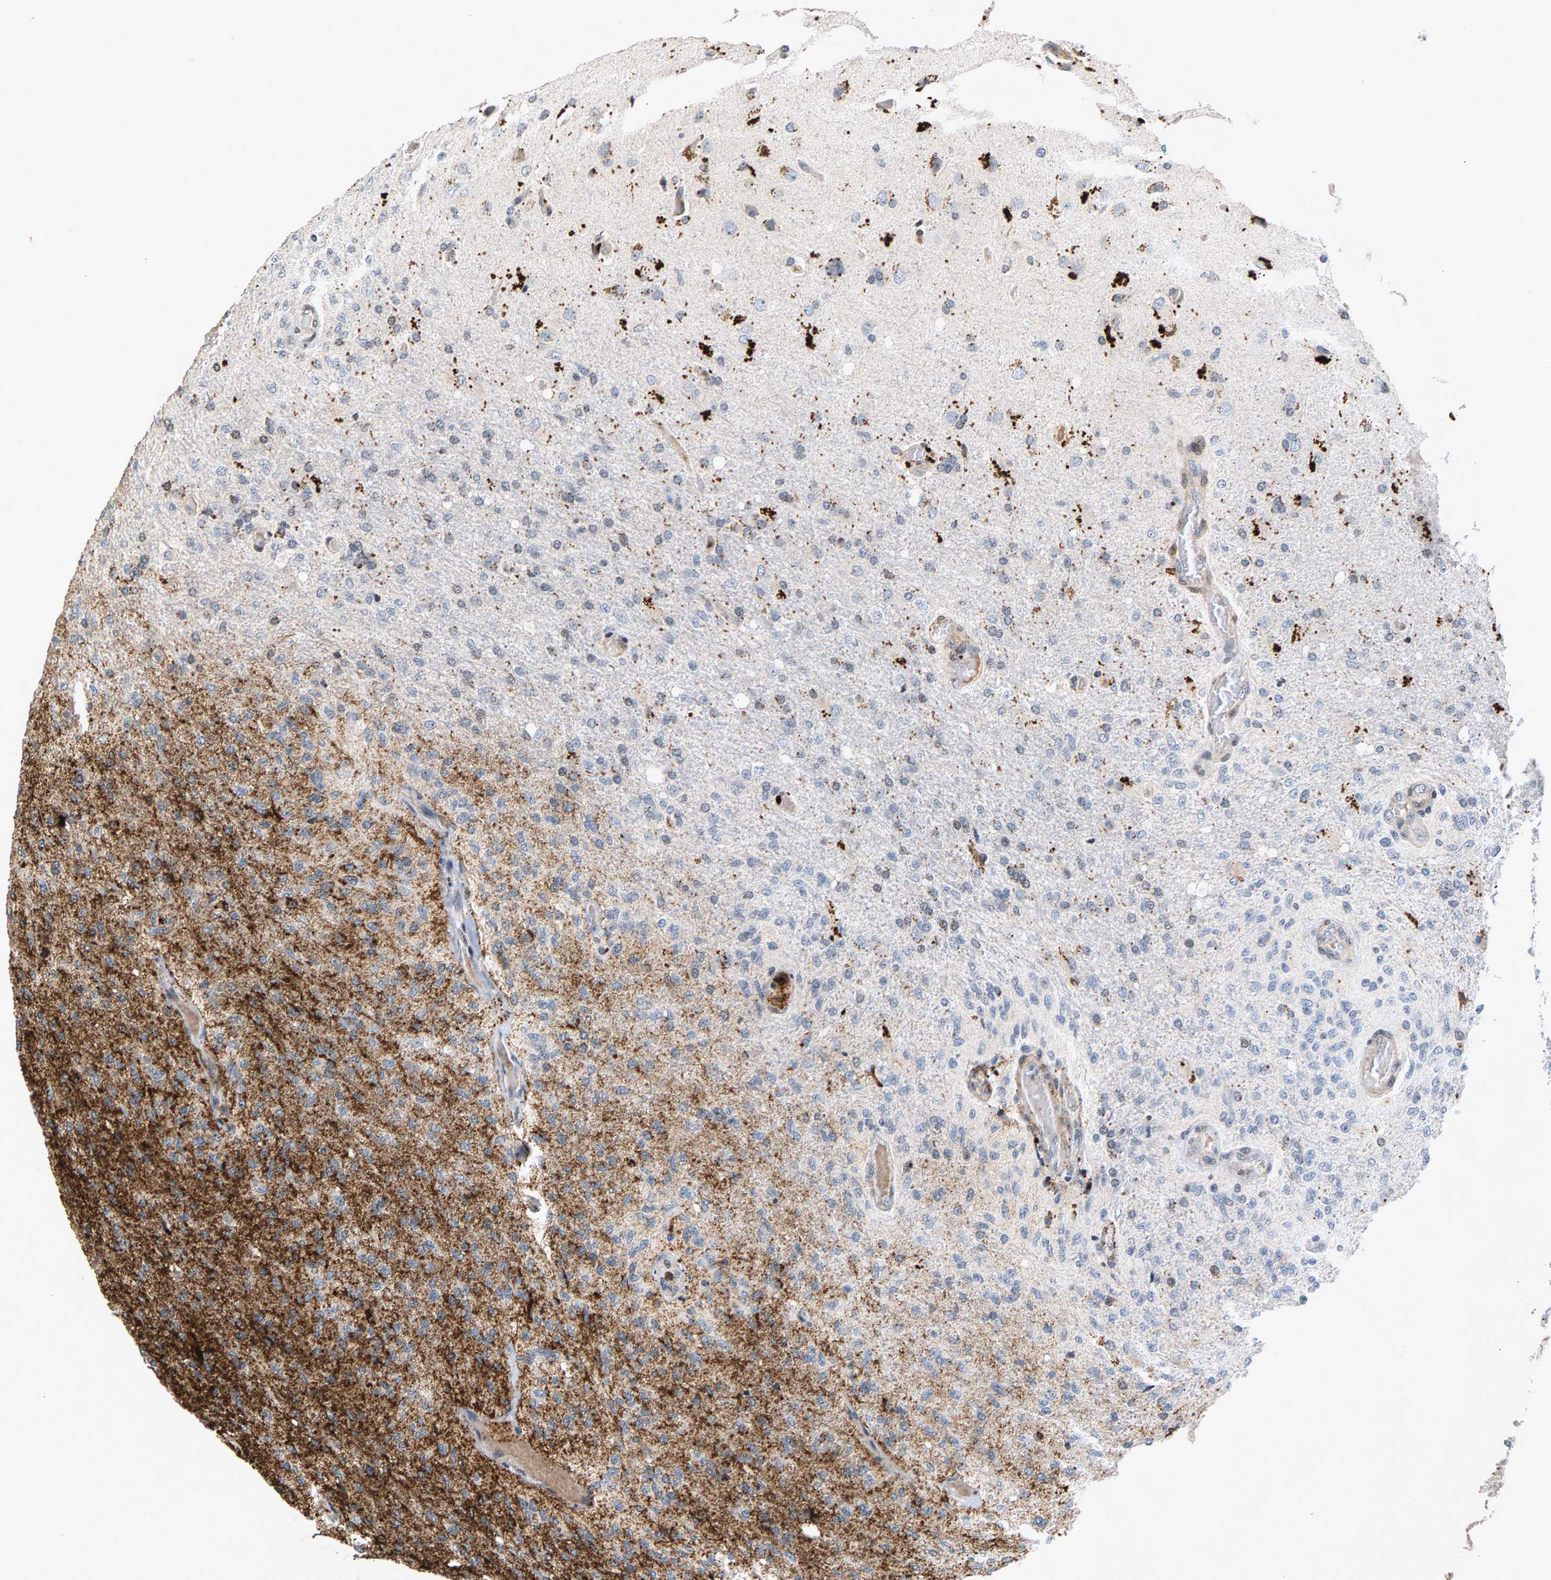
{"staining": {"intensity": "strong", "quantity": "<25%", "location": "cytoplasmic/membranous"}, "tissue": "glioma", "cell_type": "Tumor cells", "image_type": "cancer", "snomed": [{"axis": "morphology", "description": "Normal tissue, NOS"}, {"axis": "morphology", "description": "Glioma, malignant, High grade"}, {"axis": "topography", "description": "Cerebral cortex"}], "caption": "A high-resolution image shows IHC staining of malignant high-grade glioma, which displays strong cytoplasmic/membranous expression in about <25% of tumor cells.", "gene": "ZPR1", "patient": {"sex": "male", "age": 77}}